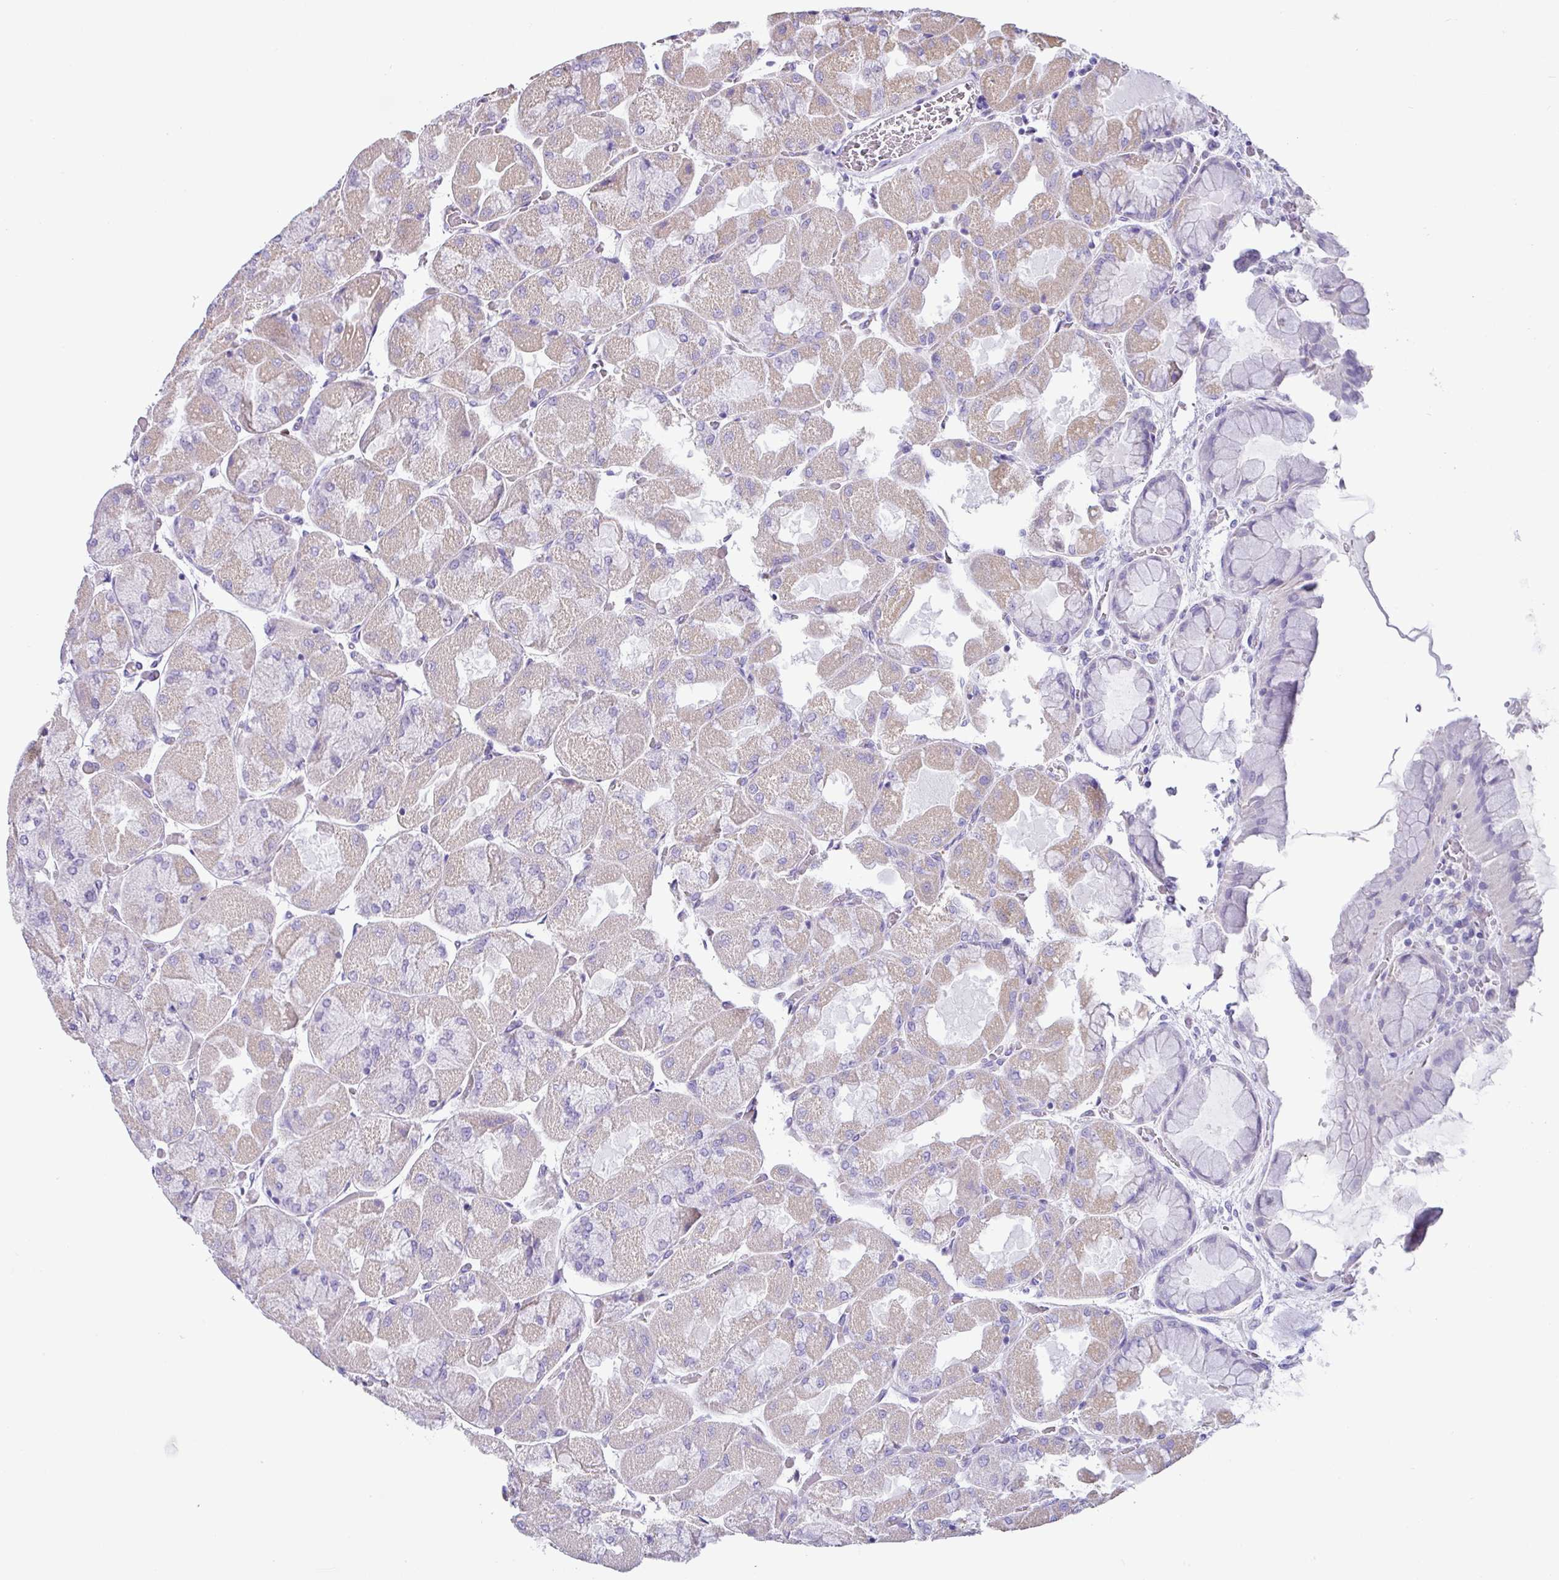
{"staining": {"intensity": "weak", "quantity": "25%-75%", "location": "cytoplasmic/membranous"}, "tissue": "stomach", "cell_type": "Glandular cells", "image_type": "normal", "snomed": [{"axis": "morphology", "description": "Normal tissue, NOS"}, {"axis": "topography", "description": "Stomach"}], "caption": "A high-resolution histopathology image shows immunohistochemistry (IHC) staining of benign stomach, which exhibits weak cytoplasmic/membranous staining in about 25%-75% of glandular cells.", "gene": "SH2D3C", "patient": {"sex": "female", "age": 61}}